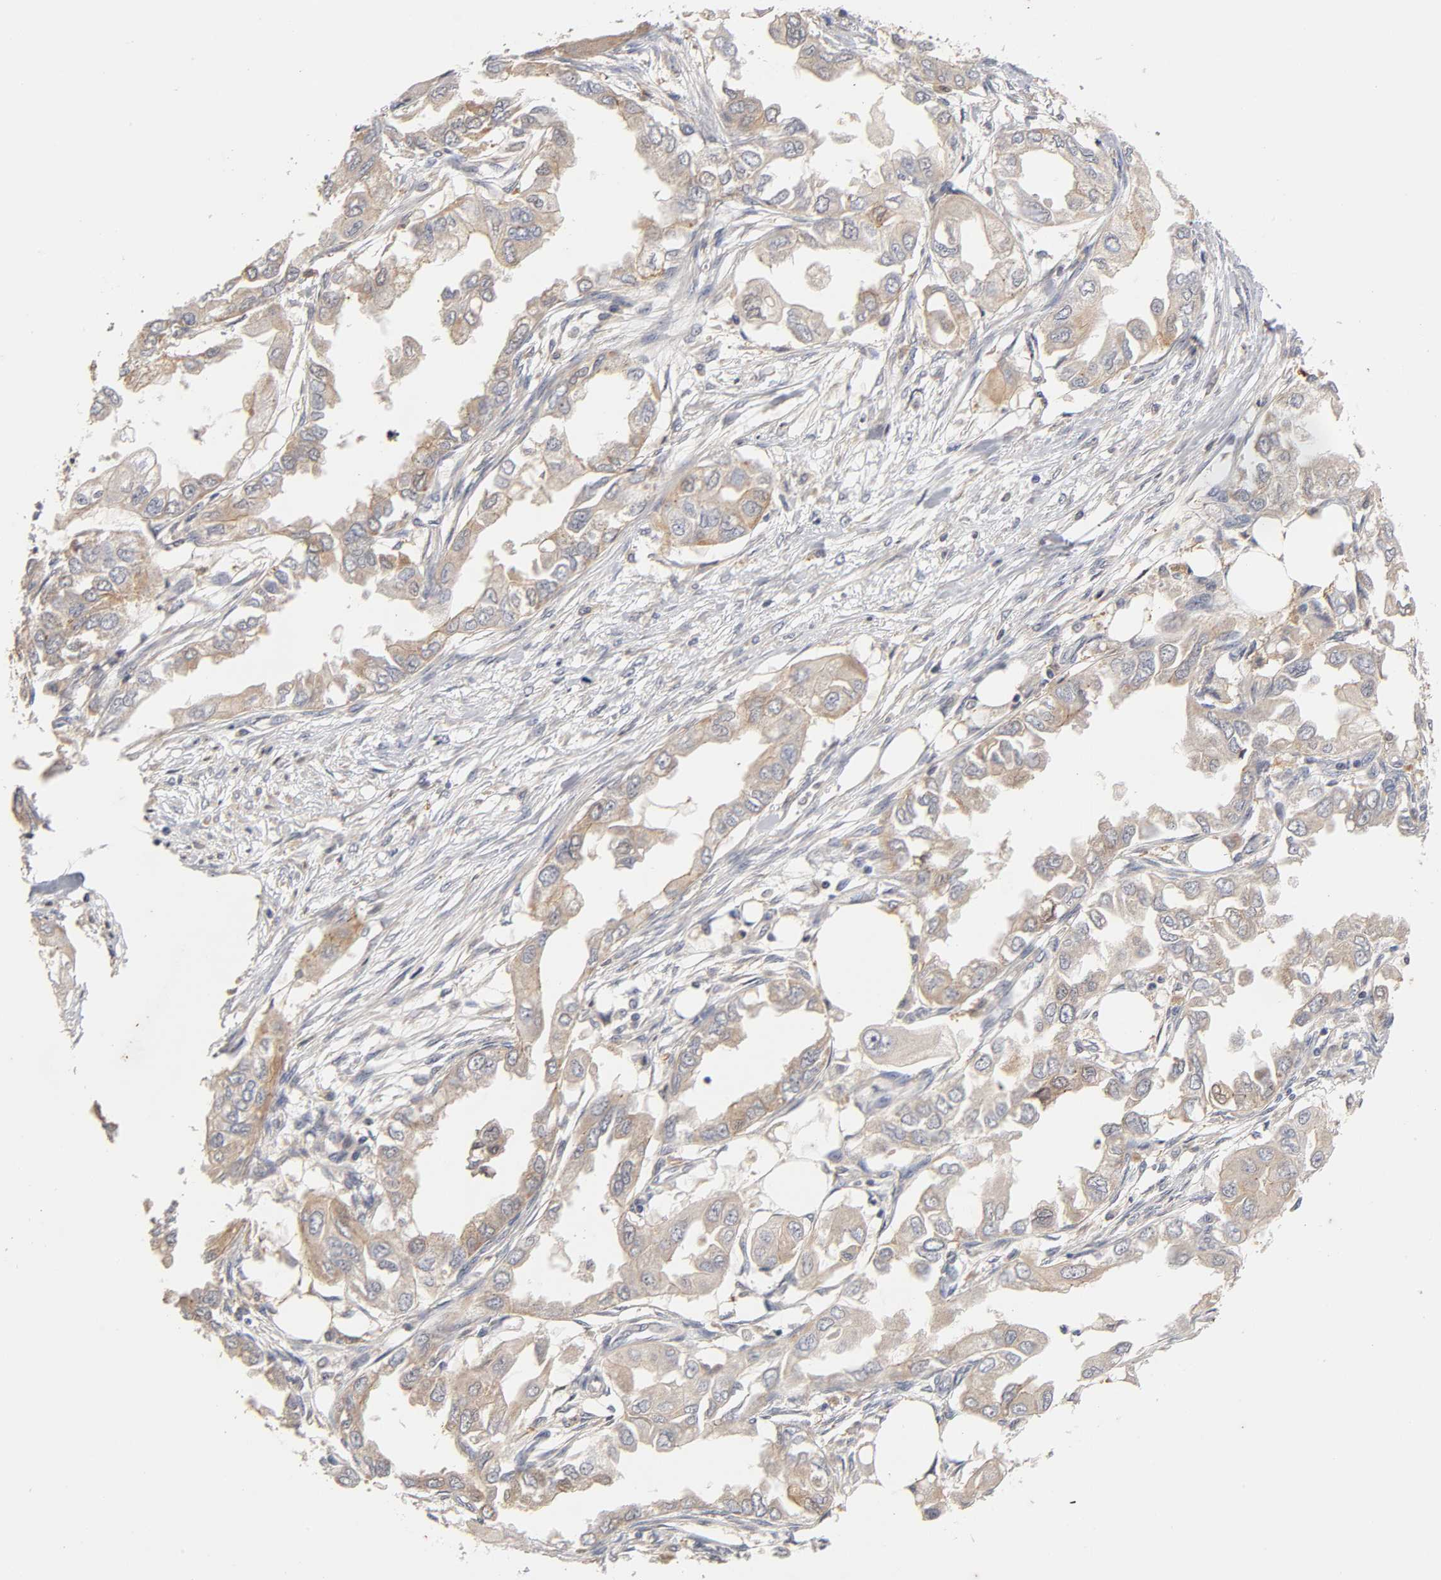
{"staining": {"intensity": "weak", "quantity": ">75%", "location": "cytoplasmic/membranous"}, "tissue": "endometrial cancer", "cell_type": "Tumor cells", "image_type": "cancer", "snomed": [{"axis": "morphology", "description": "Adenocarcinoma, NOS"}, {"axis": "topography", "description": "Endometrium"}], "caption": "Protein staining by IHC exhibits weak cytoplasmic/membranous positivity in approximately >75% of tumor cells in endometrial adenocarcinoma.", "gene": "CXADR", "patient": {"sex": "female", "age": 67}}